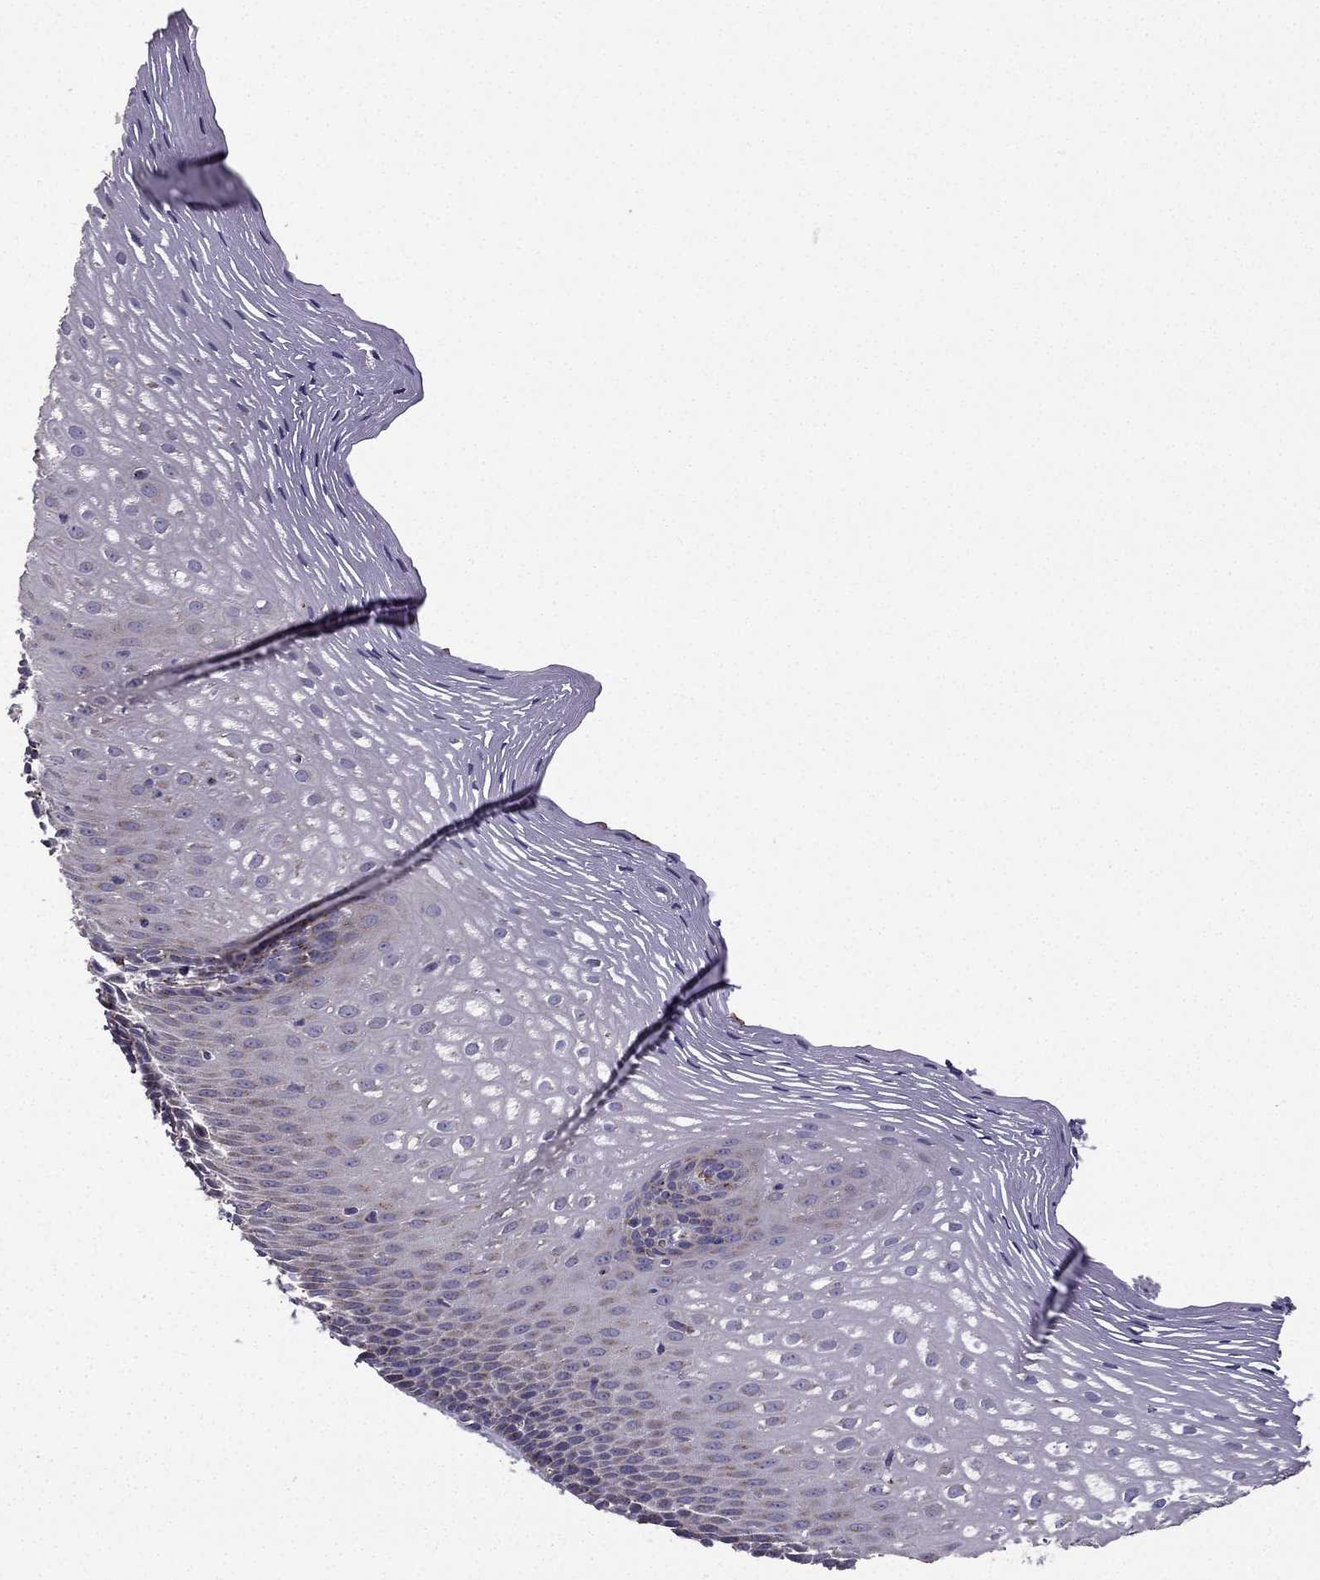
{"staining": {"intensity": "negative", "quantity": "none", "location": "none"}, "tissue": "esophagus", "cell_type": "Squamous epithelial cells", "image_type": "normal", "snomed": [{"axis": "morphology", "description": "Normal tissue, NOS"}, {"axis": "topography", "description": "Esophagus"}], "caption": "High magnification brightfield microscopy of normal esophagus stained with DAB (brown) and counterstained with hematoxylin (blue): squamous epithelial cells show no significant staining.", "gene": "B4GALT7", "patient": {"sex": "male", "age": 76}}